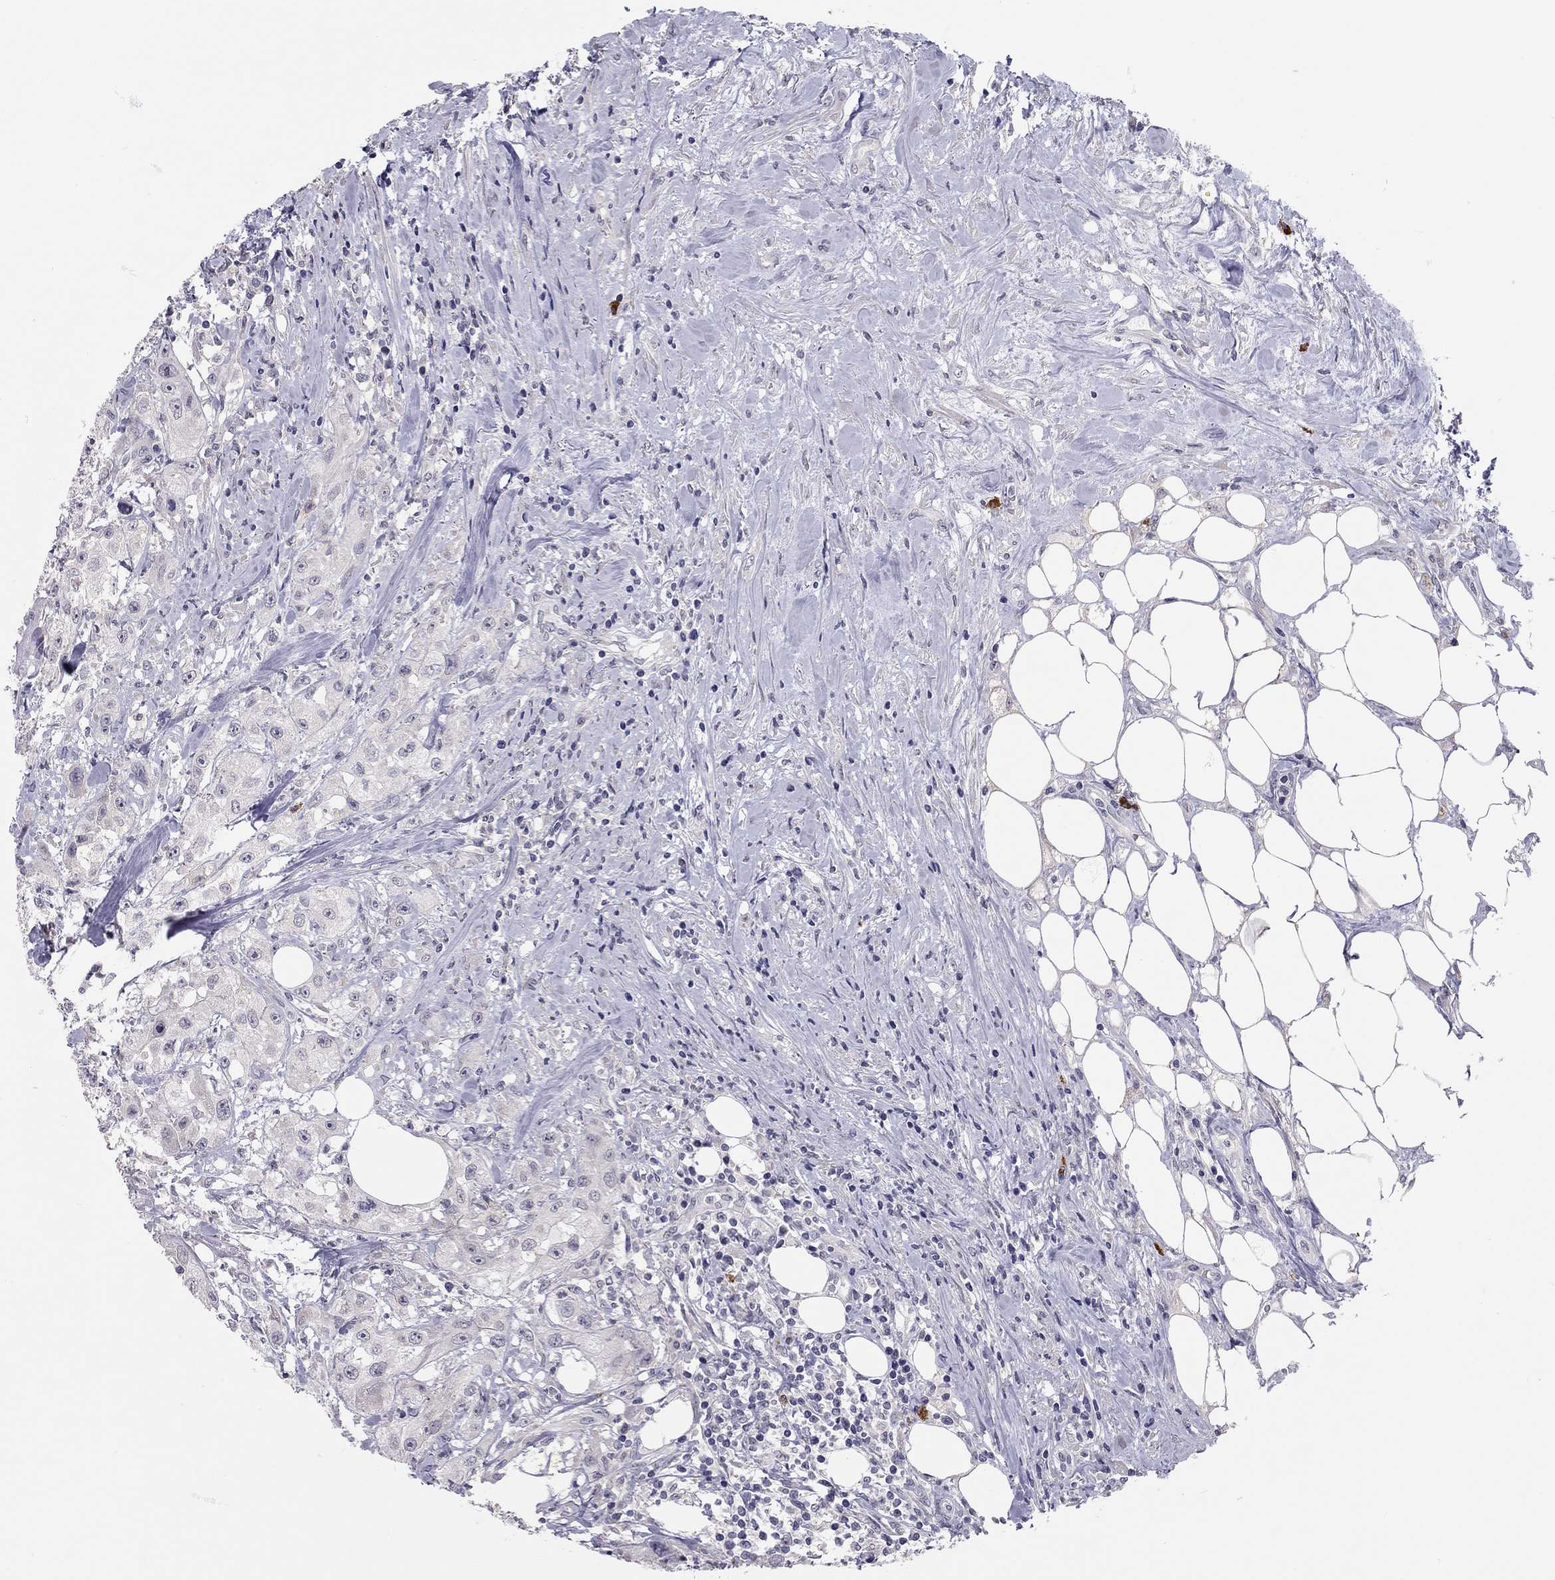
{"staining": {"intensity": "negative", "quantity": "none", "location": "none"}, "tissue": "urothelial cancer", "cell_type": "Tumor cells", "image_type": "cancer", "snomed": [{"axis": "morphology", "description": "Urothelial carcinoma, High grade"}, {"axis": "topography", "description": "Urinary bladder"}], "caption": "A high-resolution image shows immunohistochemistry (IHC) staining of urothelial cancer, which displays no significant expression in tumor cells.", "gene": "SCARB1", "patient": {"sex": "male", "age": 79}}